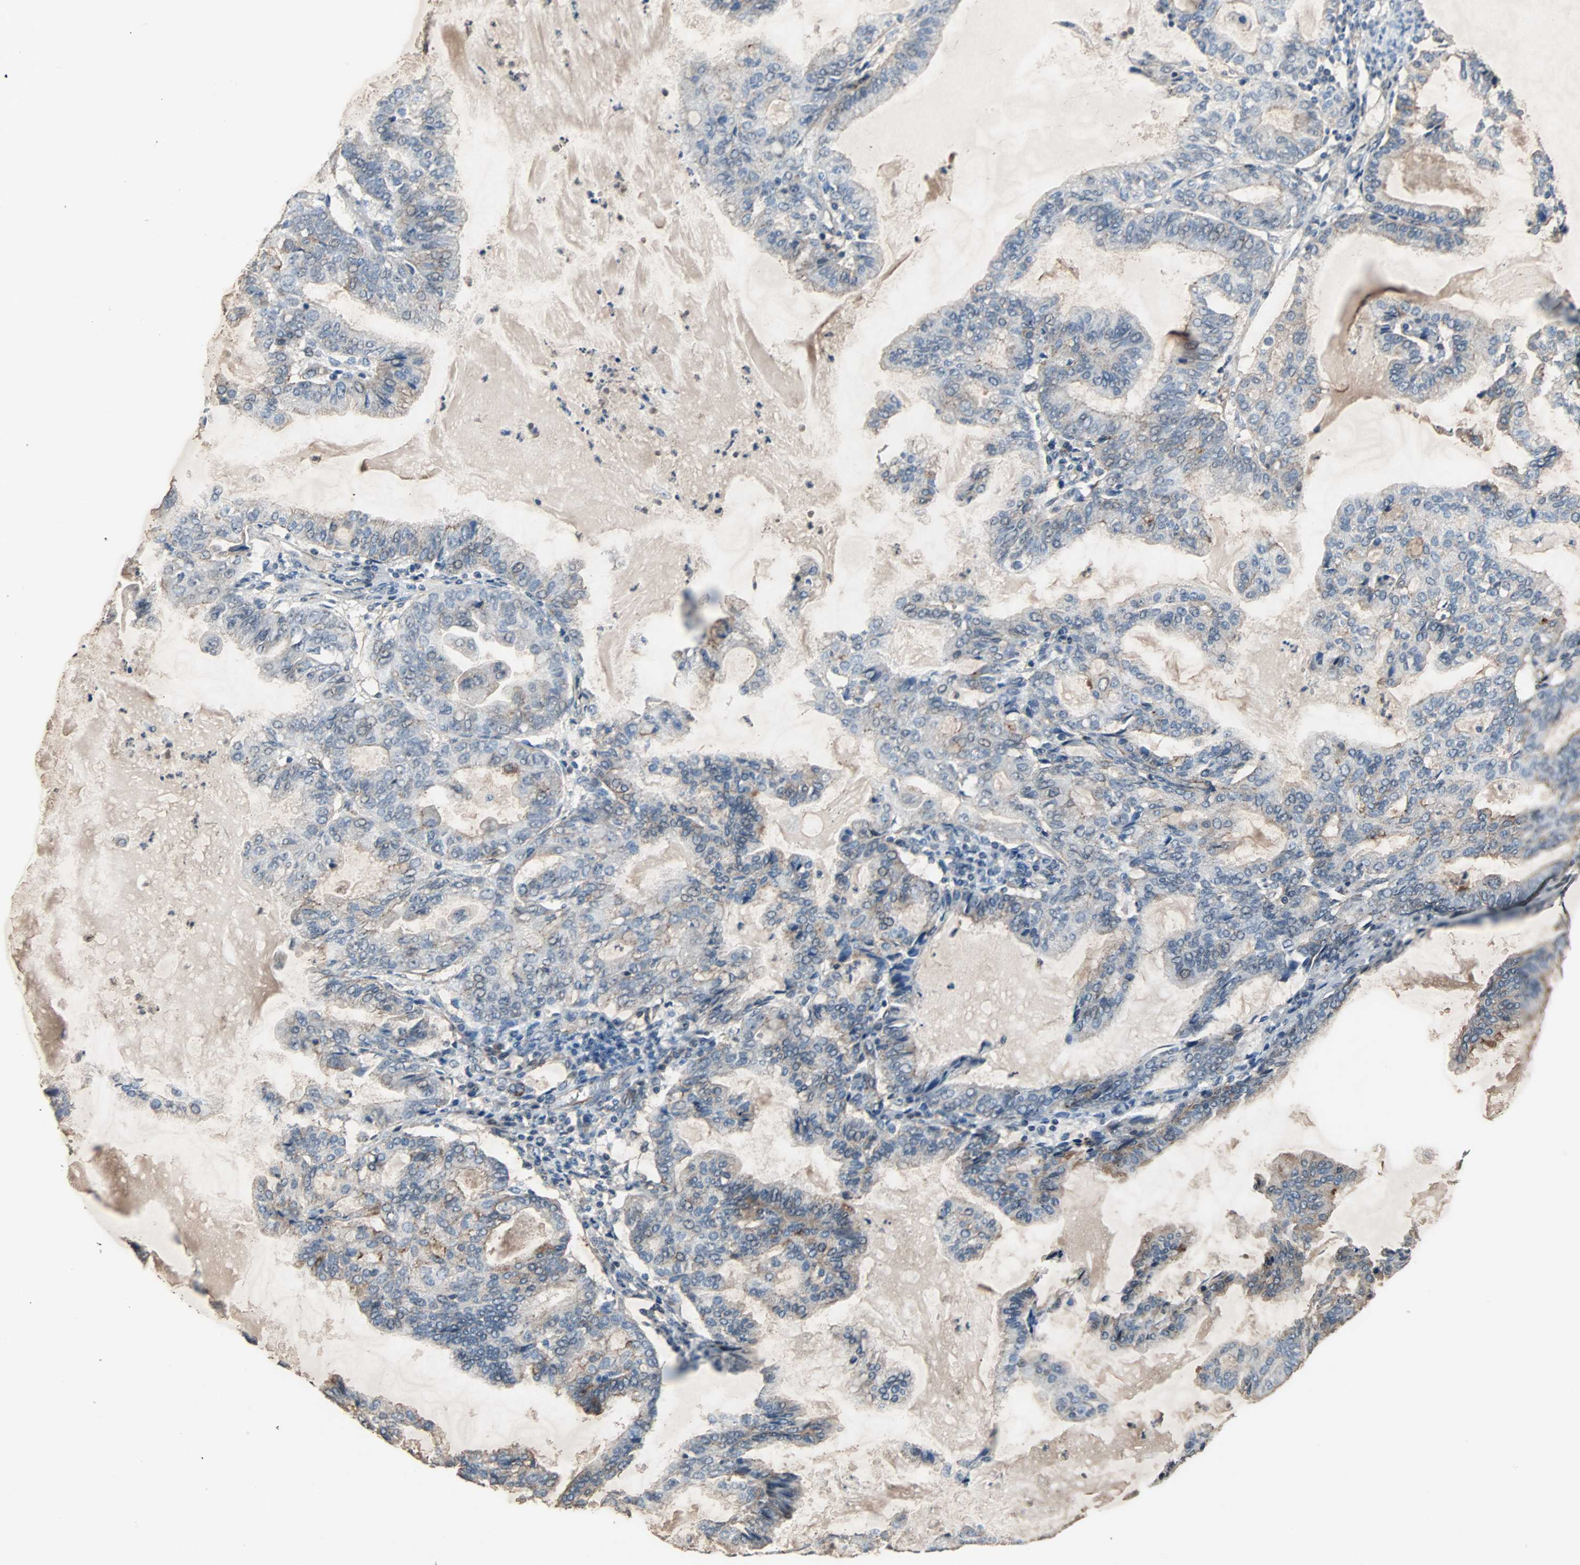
{"staining": {"intensity": "weak", "quantity": ">75%", "location": "cytoplasmic/membranous"}, "tissue": "endometrial cancer", "cell_type": "Tumor cells", "image_type": "cancer", "snomed": [{"axis": "morphology", "description": "Adenocarcinoma, NOS"}, {"axis": "topography", "description": "Endometrium"}], "caption": "Immunohistochemistry photomicrograph of endometrial adenocarcinoma stained for a protein (brown), which demonstrates low levels of weak cytoplasmic/membranous expression in approximately >75% of tumor cells.", "gene": "LSR", "patient": {"sex": "female", "age": 86}}